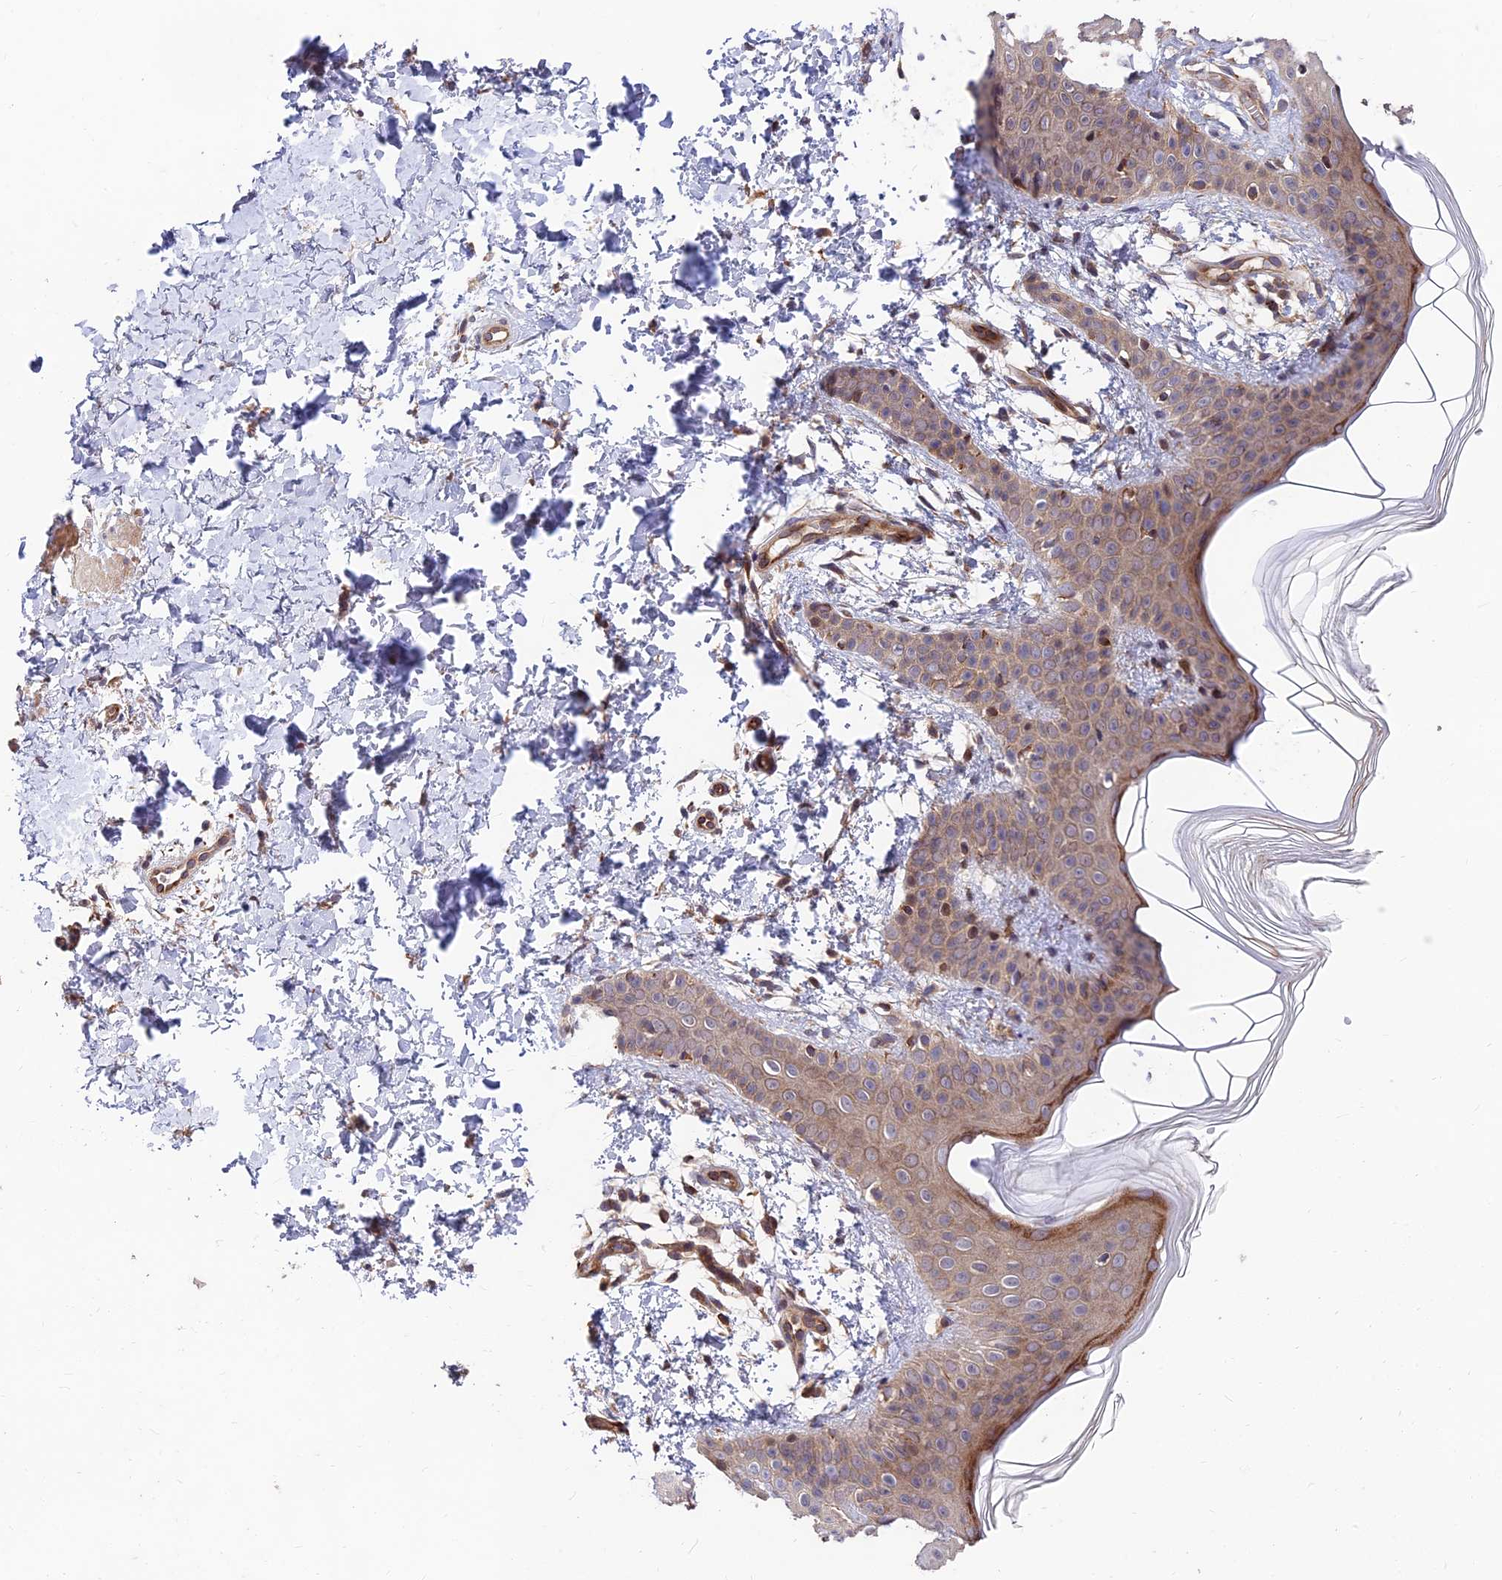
{"staining": {"intensity": "moderate", "quantity": "25%-75%", "location": "cytoplasmic/membranous"}, "tissue": "skin", "cell_type": "Fibroblasts", "image_type": "normal", "snomed": [{"axis": "morphology", "description": "Normal tissue, NOS"}, {"axis": "topography", "description": "Skin"}], "caption": "Moderate cytoplasmic/membranous protein expression is appreciated in about 25%-75% of fibroblasts in skin.", "gene": "MKKS", "patient": {"sex": "male", "age": 36}}